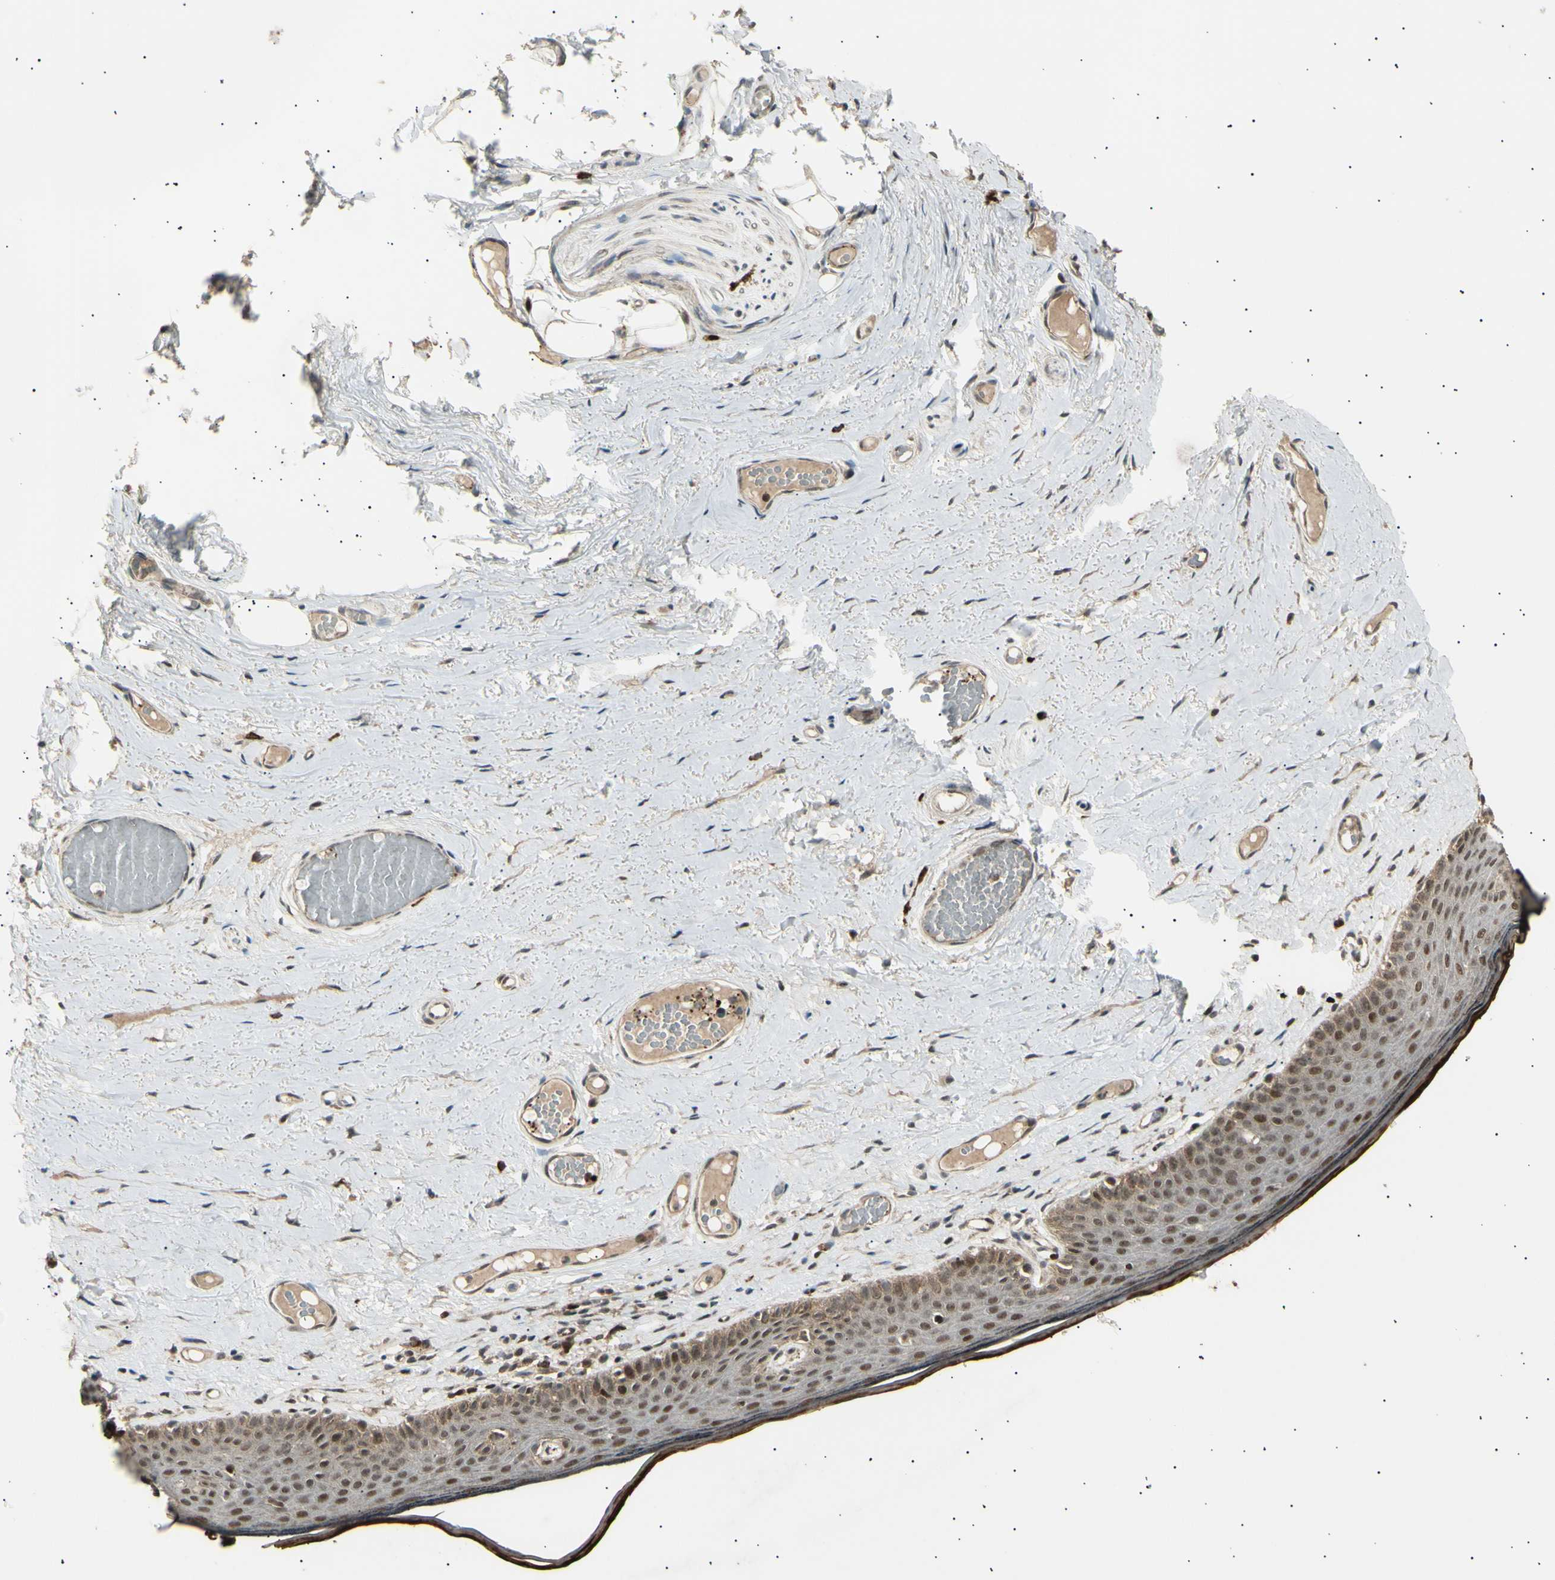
{"staining": {"intensity": "strong", "quantity": ">75%", "location": "nuclear"}, "tissue": "skin", "cell_type": "Epidermal cells", "image_type": "normal", "snomed": [{"axis": "morphology", "description": "Normal tissue, NOS"}, {"axis": "topography", "description": "Vulva"}], "caption": "Human skin stained with a brown dye reveals strong nuclear positive staining in about >75% of epidermal cells.", "gene": "NUAK2", "patient": {"sex": "female", "age": 54}}